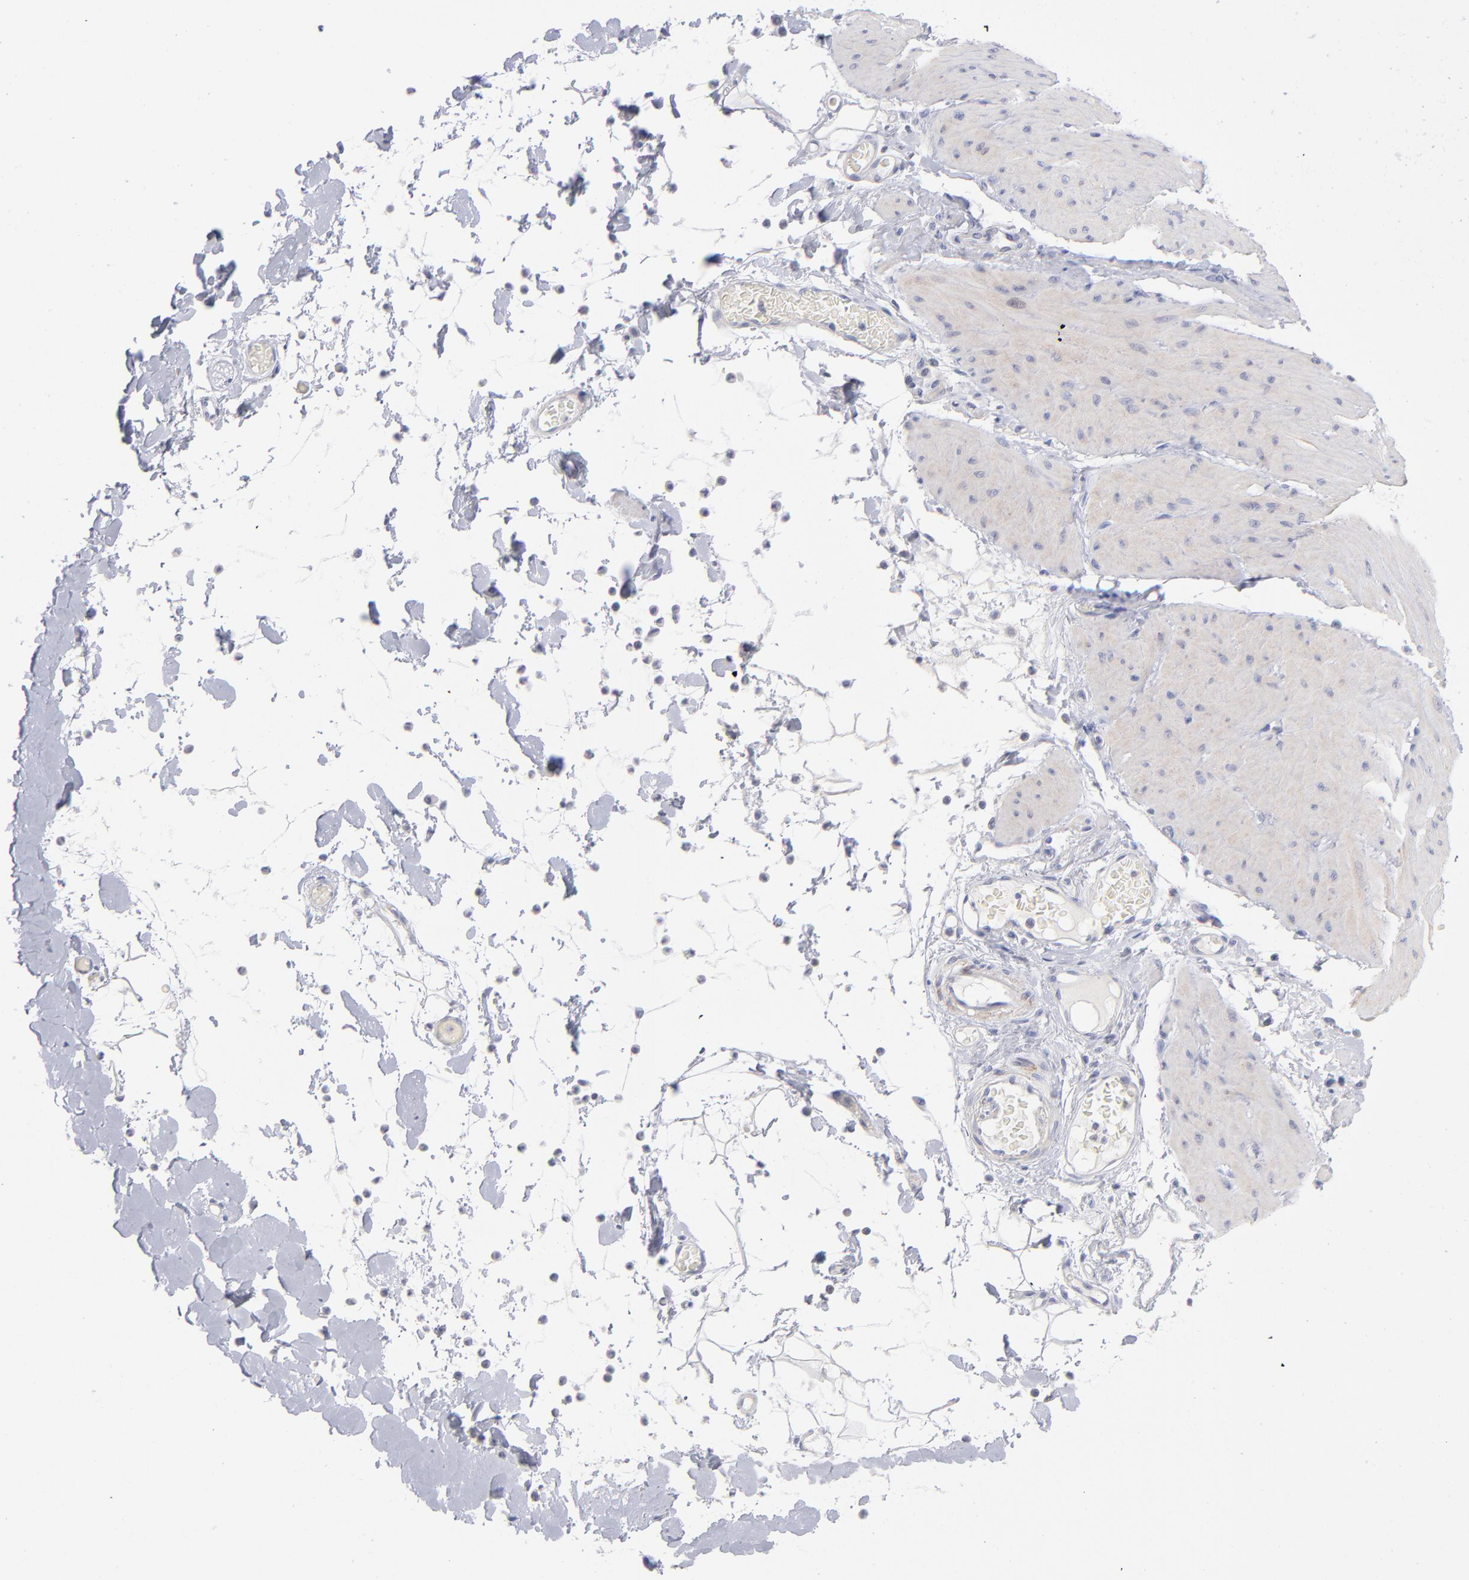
{"staining": {"intensity": "weak", "quantity": ">75%", "location": "cytoplasmic/membranous"}, "tissue": "smooth muscle", "cell_type": "Smooth muscle cells", "image_type": "normal", "snomed": [{"axis": "morphology", "description": "Normal tissue, NOS"}, {"axis": "topography", "description": "Smooth muscle"}, {"axis": "topography", "description": "Colon"}], "caption": "Benign smooth muscle was stained to show a protein in brown. There is low levels of weak cytoplasmic/membranous positivity in approximately >75% of smooth muscle cells. (DAB = brown stain, brightfield microscopy at high magnification).", "gene": "MTHFD2", "patient": {"sex": "male", "age": 67}}